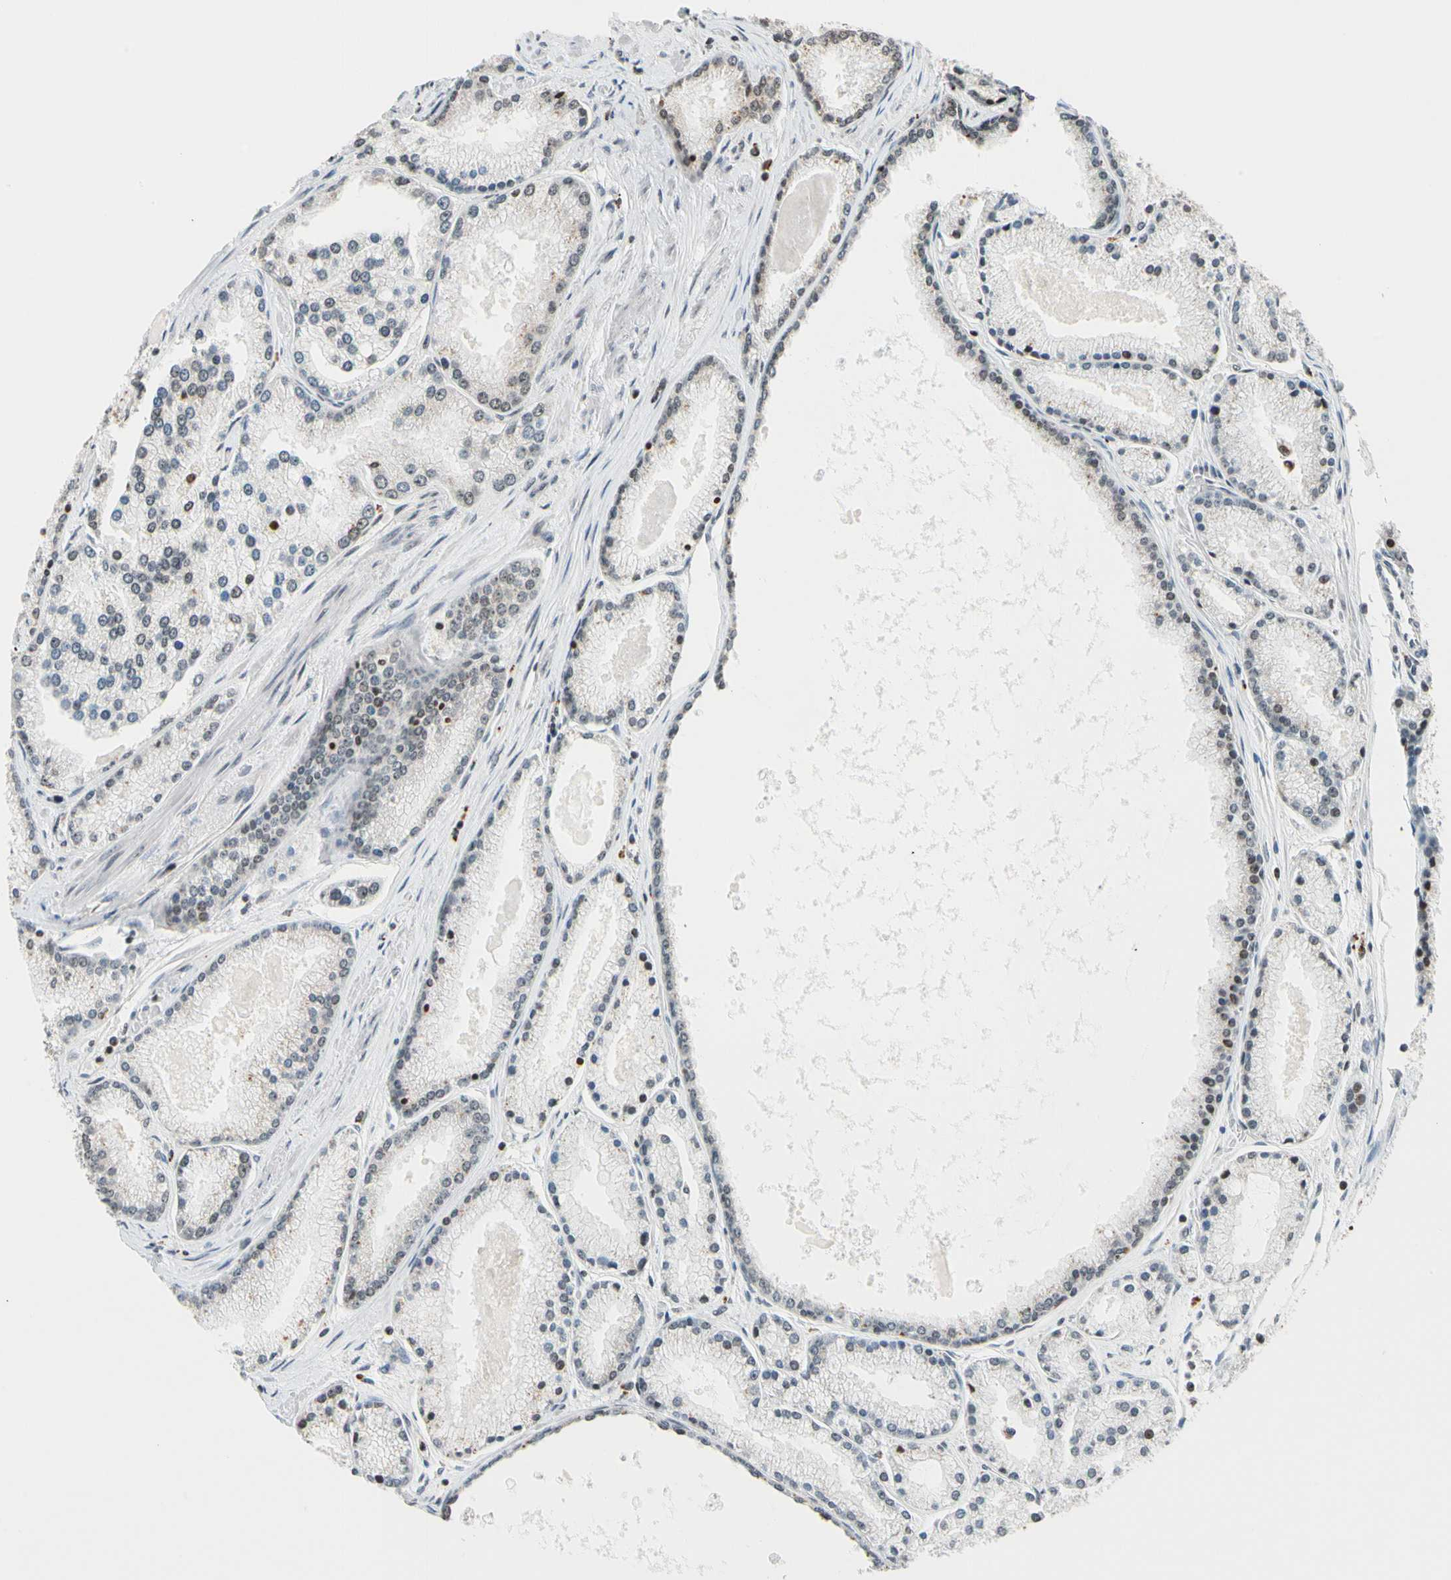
{"staining": {"intensity": "weak", "quantity": "<25%", "location": "nuclear"}, "tissue": "prostate cancer", "cell_type": "Tumor cells", "image_type": "cancer", "snomed": [{"axis": "morphology", "description": "Adenocarcinoma, High grade"}, {"axis": "topography", "description": "Prostate"}], "caption": "This image is of prostate high-grade adenocarcinoma stained with IHC to label a protein in brown with the nuclei are counter-stained blue. There is no positivity in tumor cells.", "gene": "CDK7", "patient": {"sex": "male", "age": 61}}